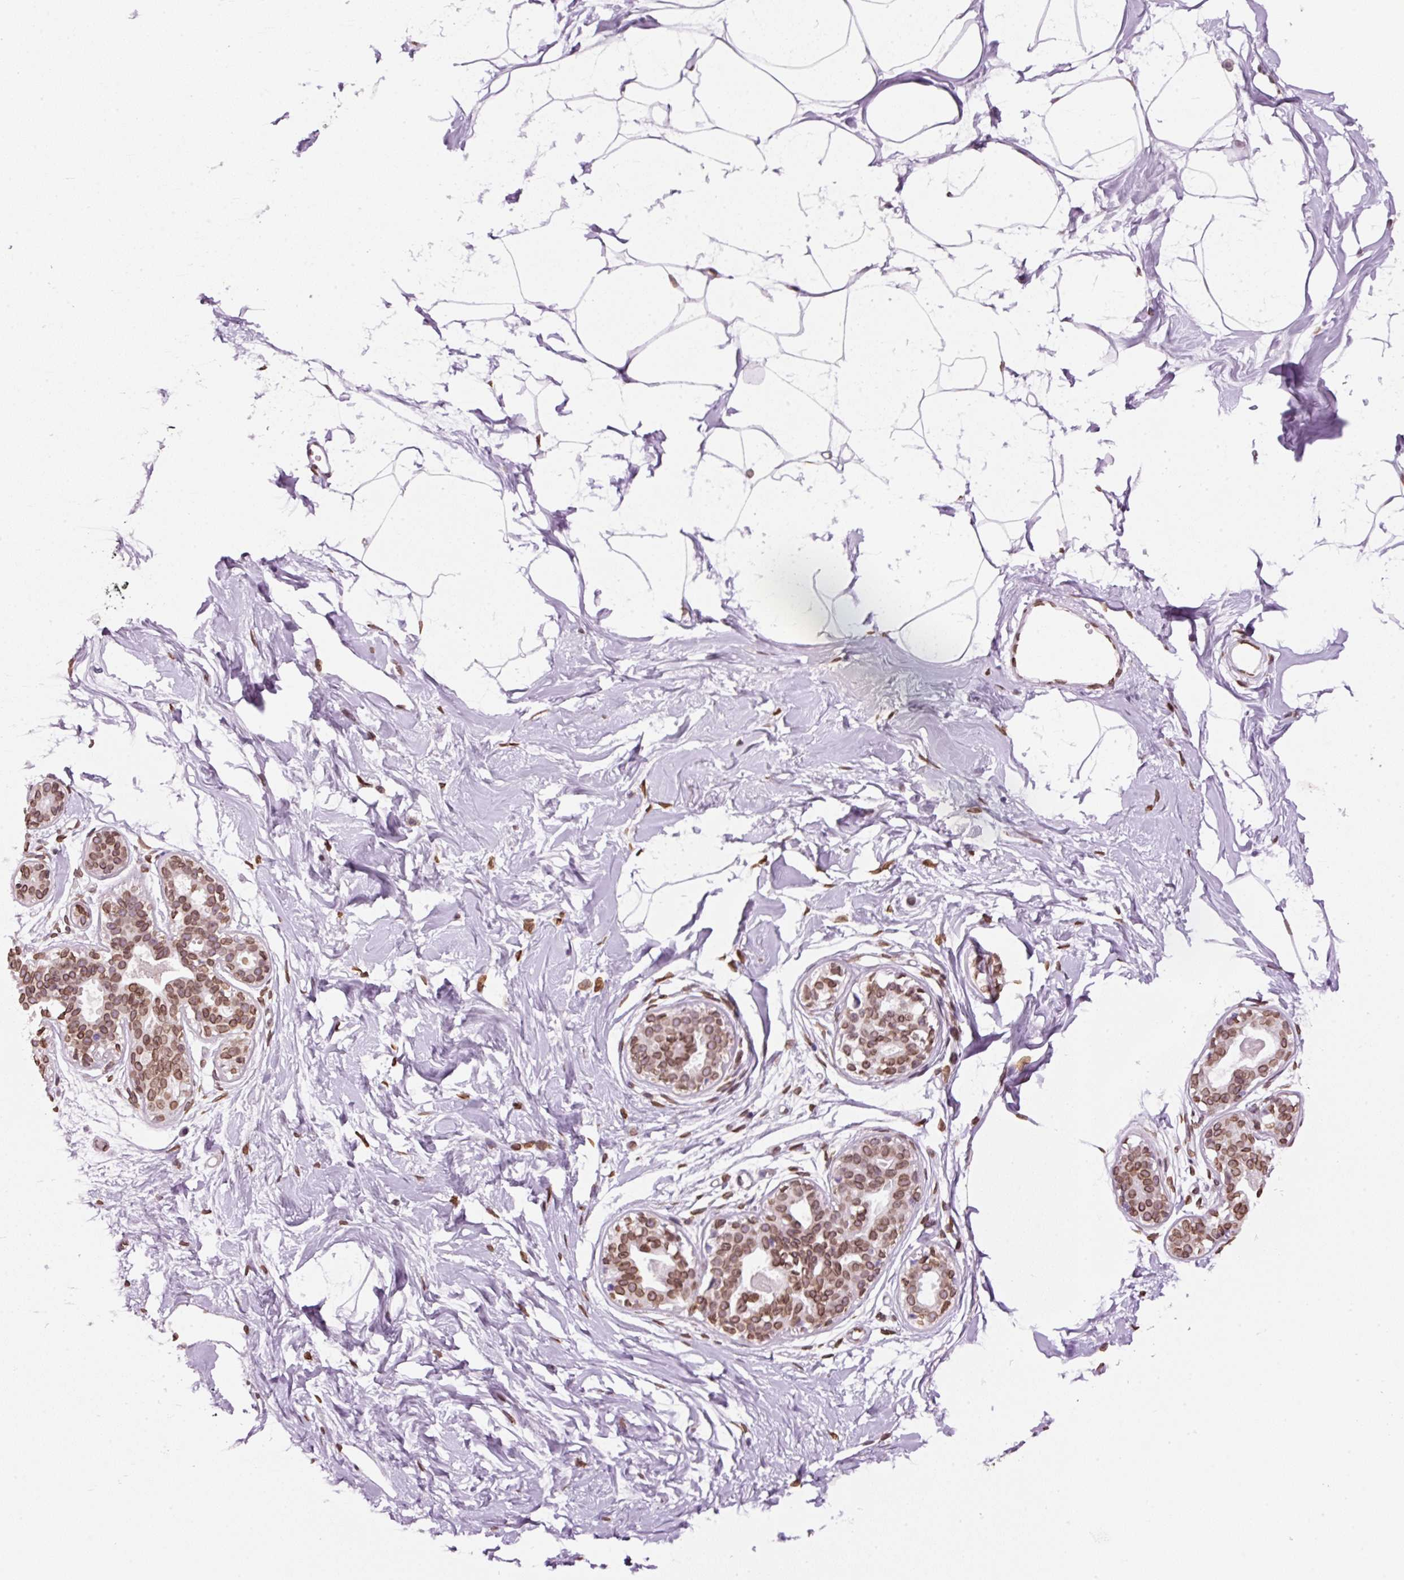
{"staining": {"intensity": "negative", "quantity": "none", "location": "none"}, "tissue": "breast", "cell_type": "Adipocytes", "image_type": "normal", "snomed": [{"axis": "morphology", "description": "Normal tissue, NOS"}, {"axis": "topography", "description": "Breast"}], "caption": "Unremarkable breast was stained to show a protein in brown. There is no significant staining in adipocytes. (DAB immunohistochemistry (IHC), high magnification).", "gene": "ZNF224", "patient": {"sex": "female", "age": 45}}